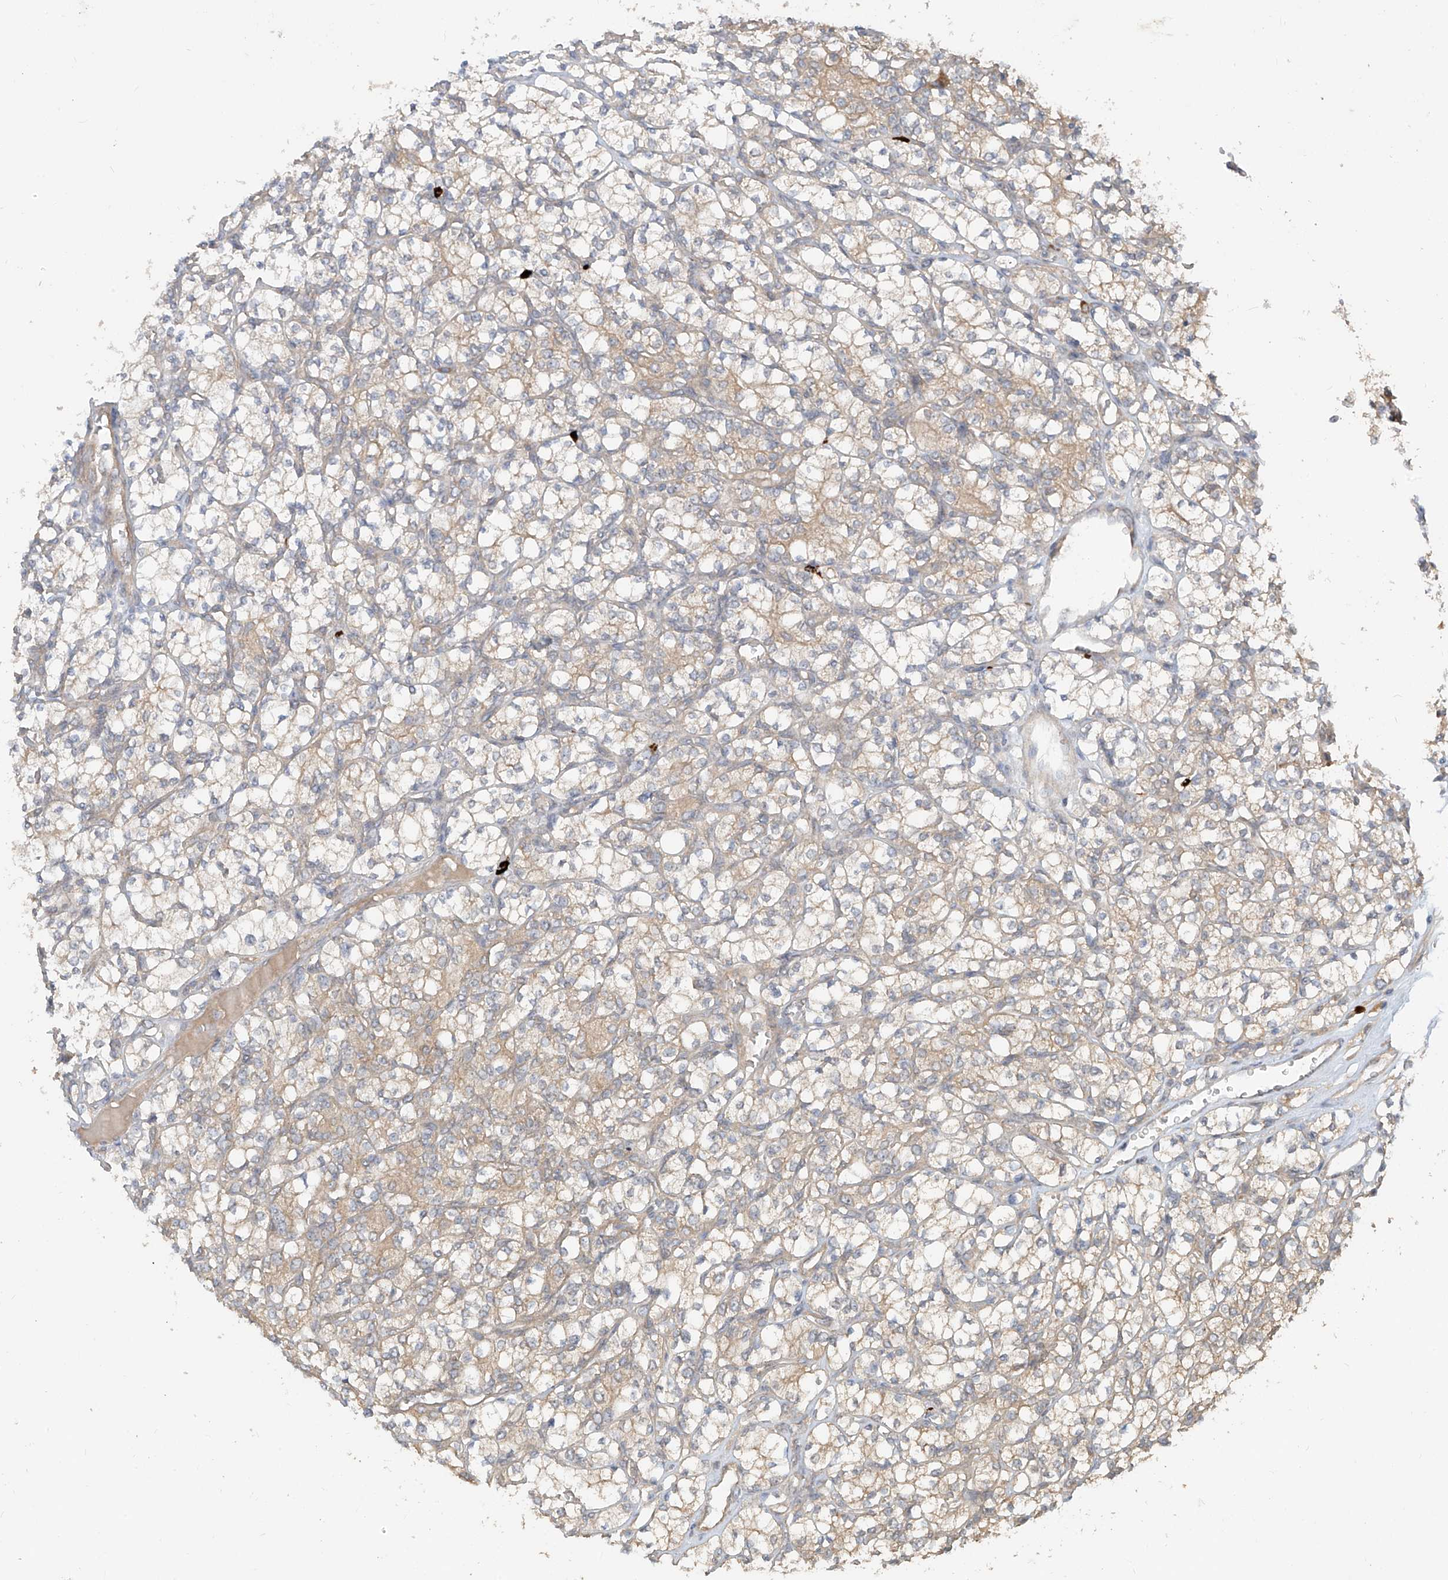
{"staining": {"intensity": "weak", "quantity": "25%-75%", "location": "cytoplasmic/membranous"}, "tissue": "renal cancer", "cell_type": "Tumor cells", "image_type": "cancer", "snomed": [{"axis": "morphology", "description": "Adenocarcinoma, NOS"}, {"axis": "topography", "description": "Kidney"}], "caption": "A brown stain labels weak cytoplasmic/membranous positivity of a protein in human renal cancer tumor cells.", "gene": "MTUS2", "patient": {"sex": "male", "age": 77}}